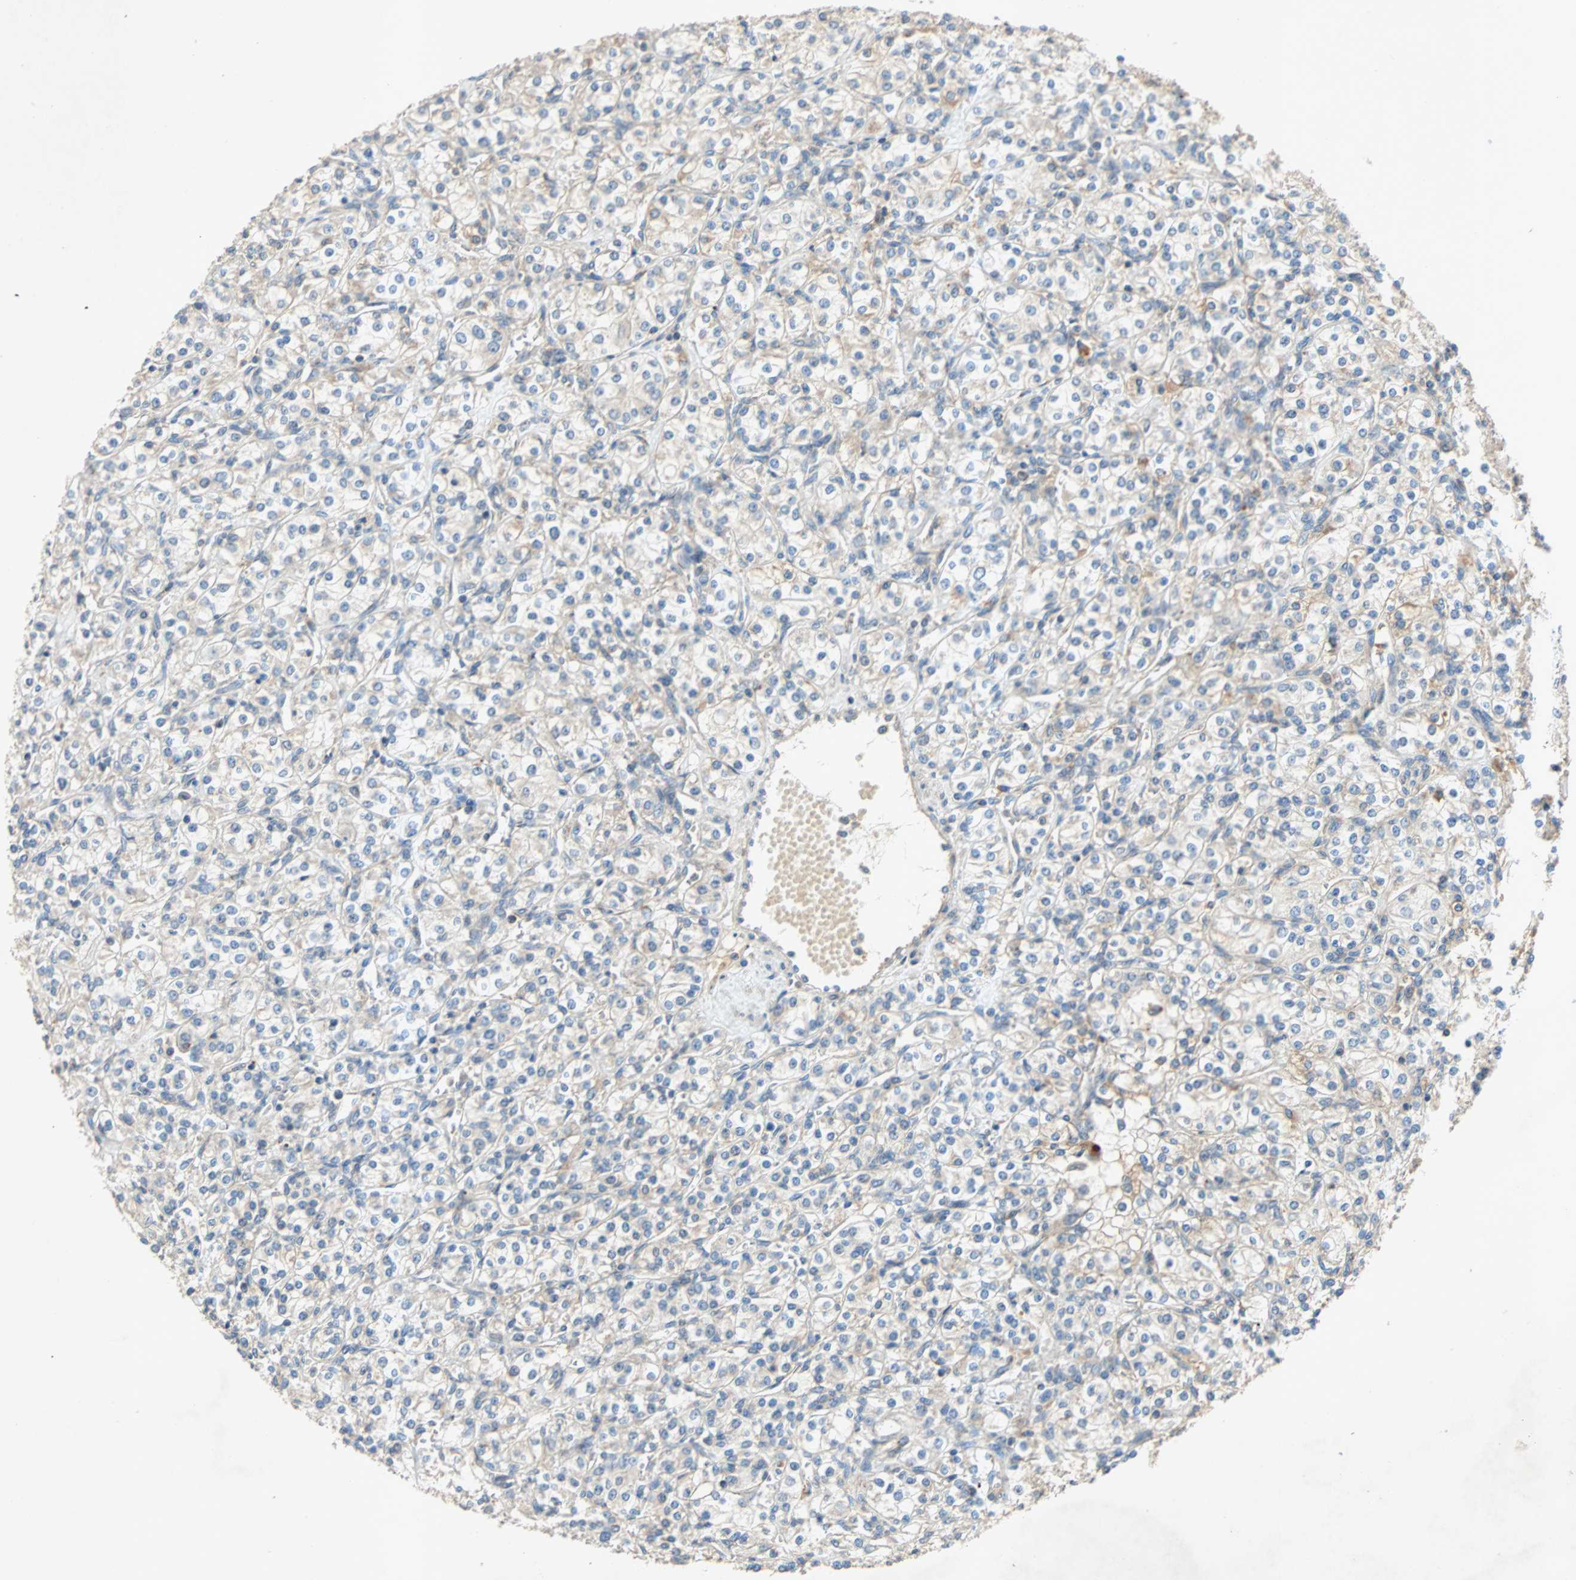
{"staining": {"intensity": "weak", "quantity": ">75%", "location": "cytoplasmic/membranous"}, "tissue": "renal cancer", "cell_type": "Tumor cells", "image_type": "cancer", "snomed": [{"axis": "morphology", "description": "Adenocarcinoma, NOS"}, {"axis": "topography", "description": "Kidney"}], "caption": "Renal cancer stained with immunohistochemistry (IHC) displays weak cytoplasmic/membranous expression in about >75% of tumor cells. The staining was performed using DAB (3,3'-diaminobenzidine), with brown indicating positive protein expression. Nuclei are stained blue with hematoxylin.", "gene": "XYLT1", "patient": {"sex": "male", "age": 77}}